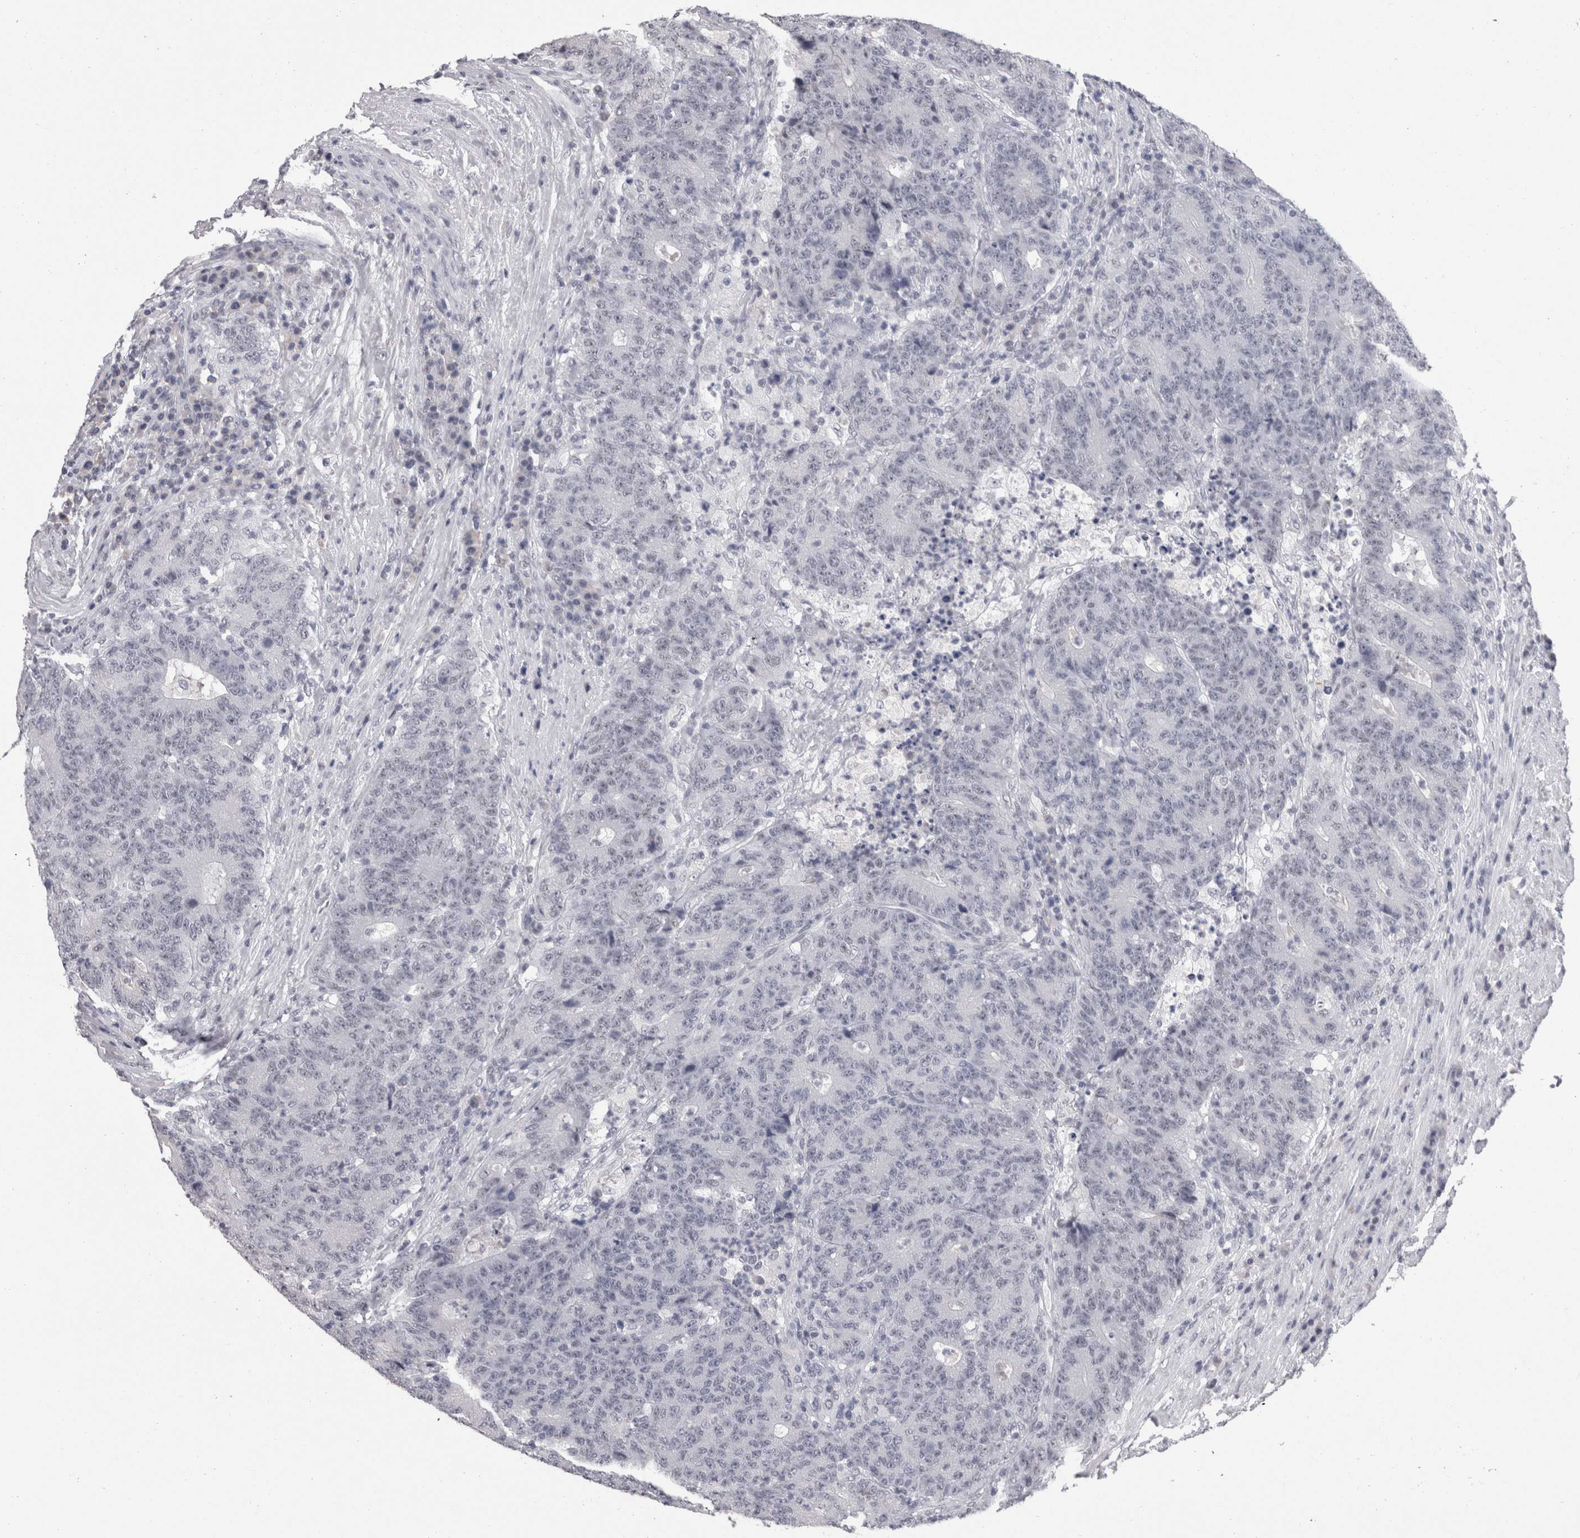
{"staining": {"intensity": "weak", "quantity": "<25%", "location": "nuclear"}, "tissue": "colorectal cancer", "cell_type": "Tumor cells", "image_type": "cancer", "snomed": [{"axis": "morphology", "description": "Normal tissue, NOS"}, {"axis": "morphology", "description": "Adenocarcinoma, NOS"}, {"axis": "topography", "description": "Colon"}], "caption": "Colorectal adenocarcinoma stained for a protein using IHC reveals no positivity tumor cells.", "gene": "DDX17", "patient": {"sex": "female", "age": 75}}